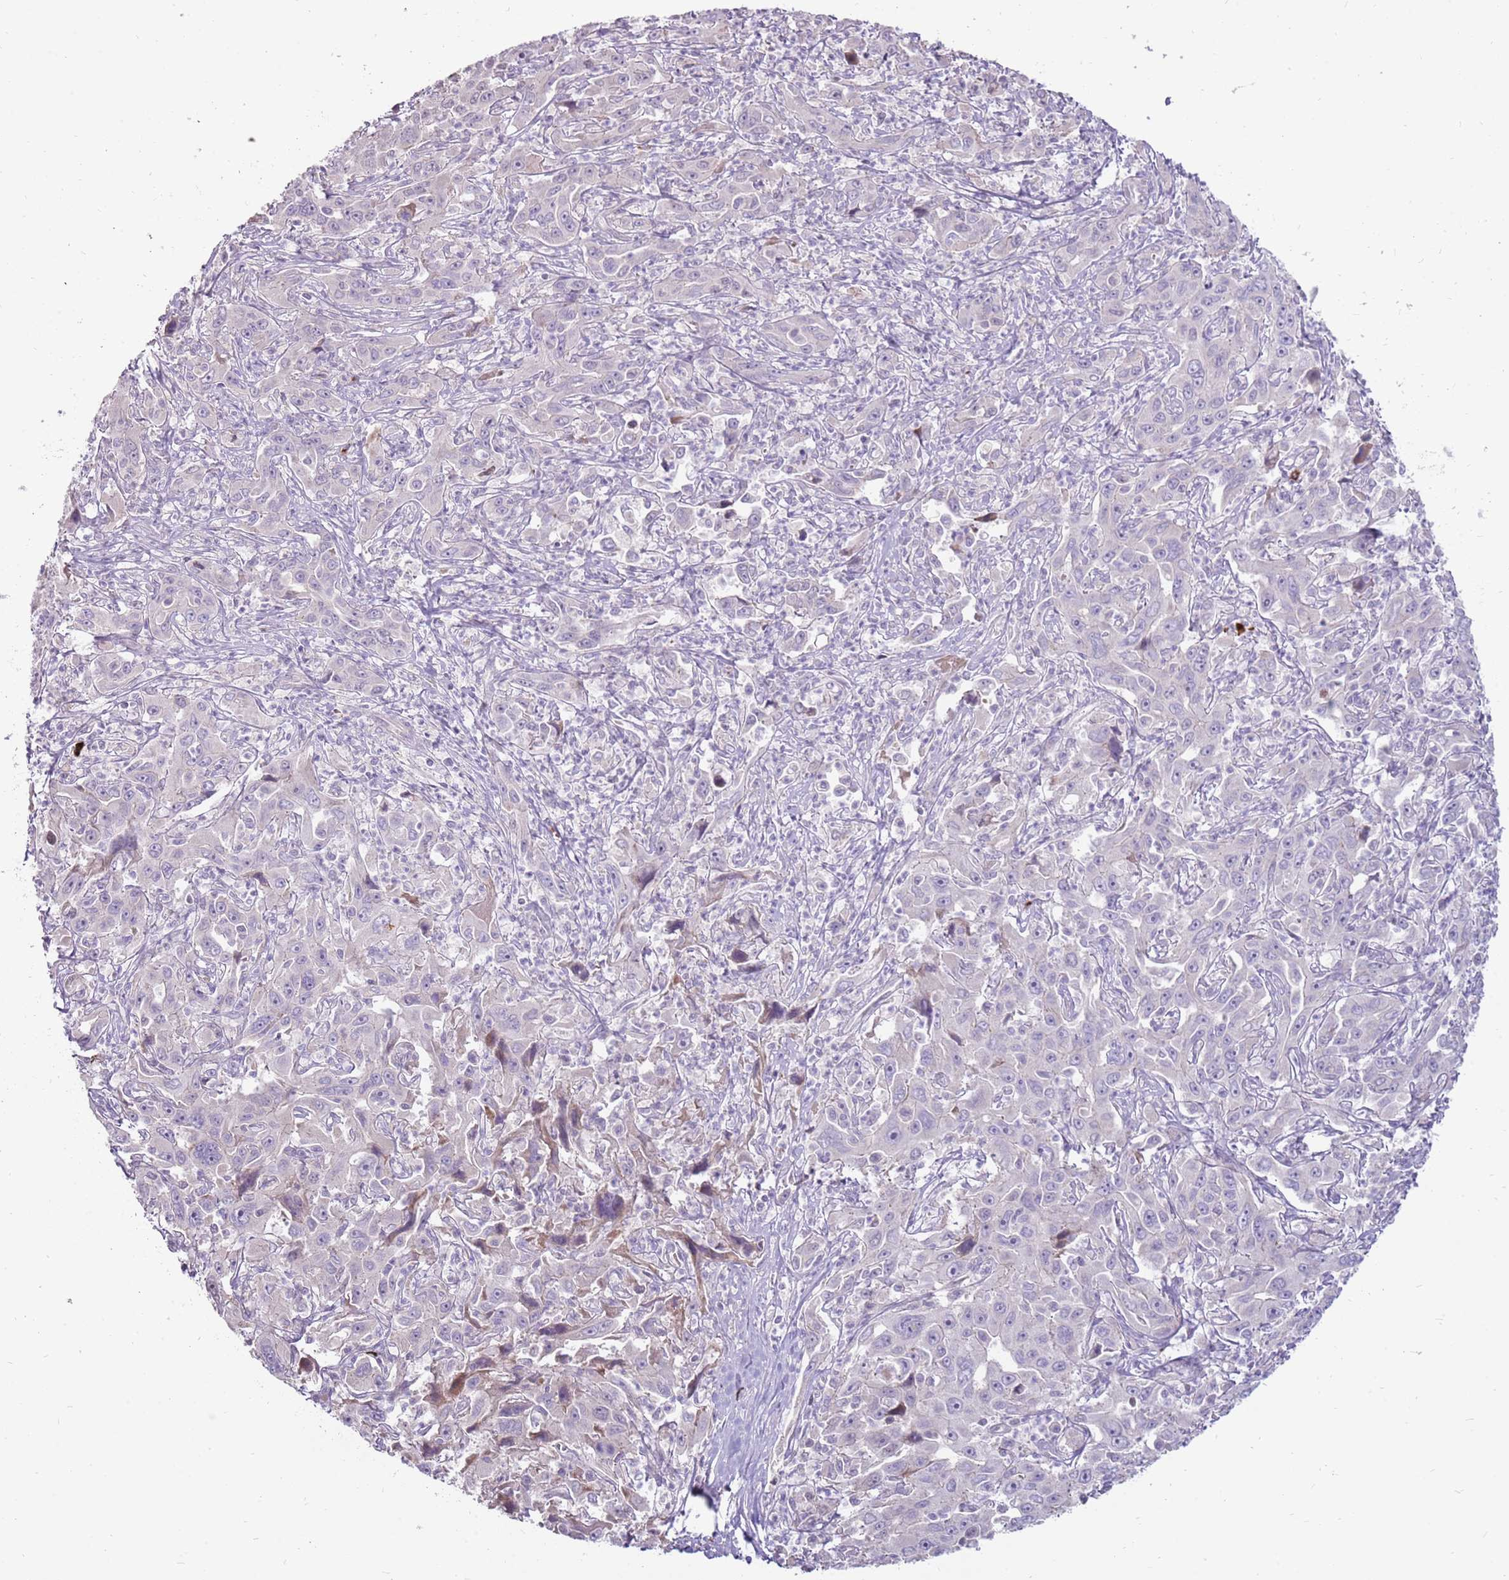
{"staining": {"intensity": "negative", "quantity": "none", "location": "none"}, "tissue": "liver cancer", "cell_type": "Tumor cells", "image_type": "cancer", "snomed": [{"axis": "morphology", "description": "Carcinoma, Hepatocellular, NOS"}, {"axis": "topography", "description": "Liver"}], "caption": "High magnification brightfield microscopy of liver hepatocellular carcinoma stained with DAB (3,3'-diaminobenzidine) (brown) and counterstained with hematoxylin (blue): tumor cells show no significant positivity.", "gene": "MCUB", "patient": {"sex": "male", "age": 63}}